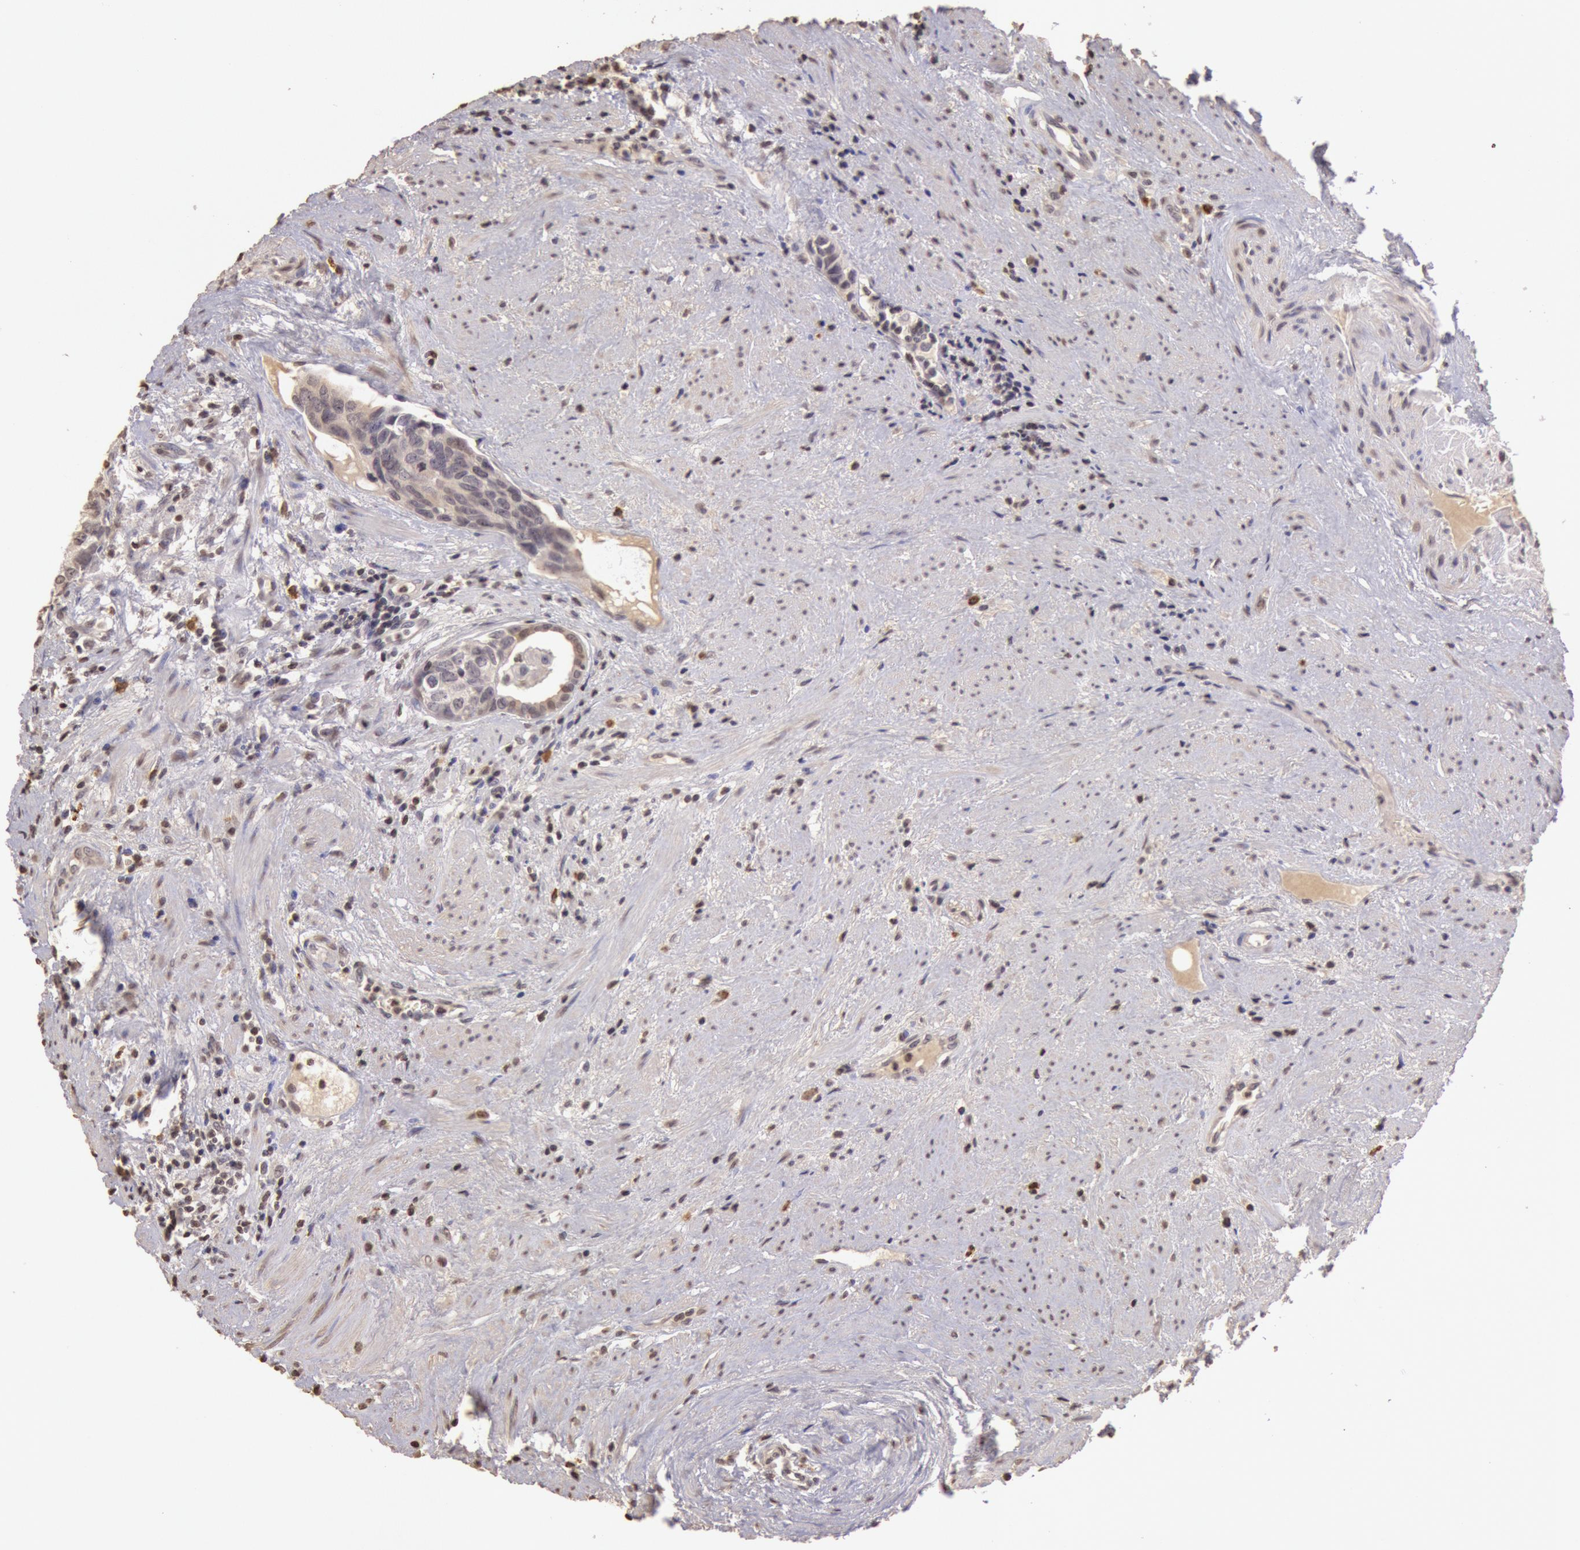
{"staining": {"intensity": "weak", "quantity": ">75%", "location": "cytoplasmic/membranous"}, "tissue": "urothelial cancer", "cell_type": "Tumor cells", "image_type": "cancer", "snomed": [{"axis": "morphology", "description": "Urothelial carcinoma, High grade"}, {"axis": "topography", "description": "Urinary bladder"}], "caption": "Protein staining shows weak cytoplasmic/membranous staining in about >75% of tumor cells in urothelial carcinoma (high-grade). Nuclei are stained in blue.", "gene": "SOD1", "patient": {"sex": "male", "age": 81}}